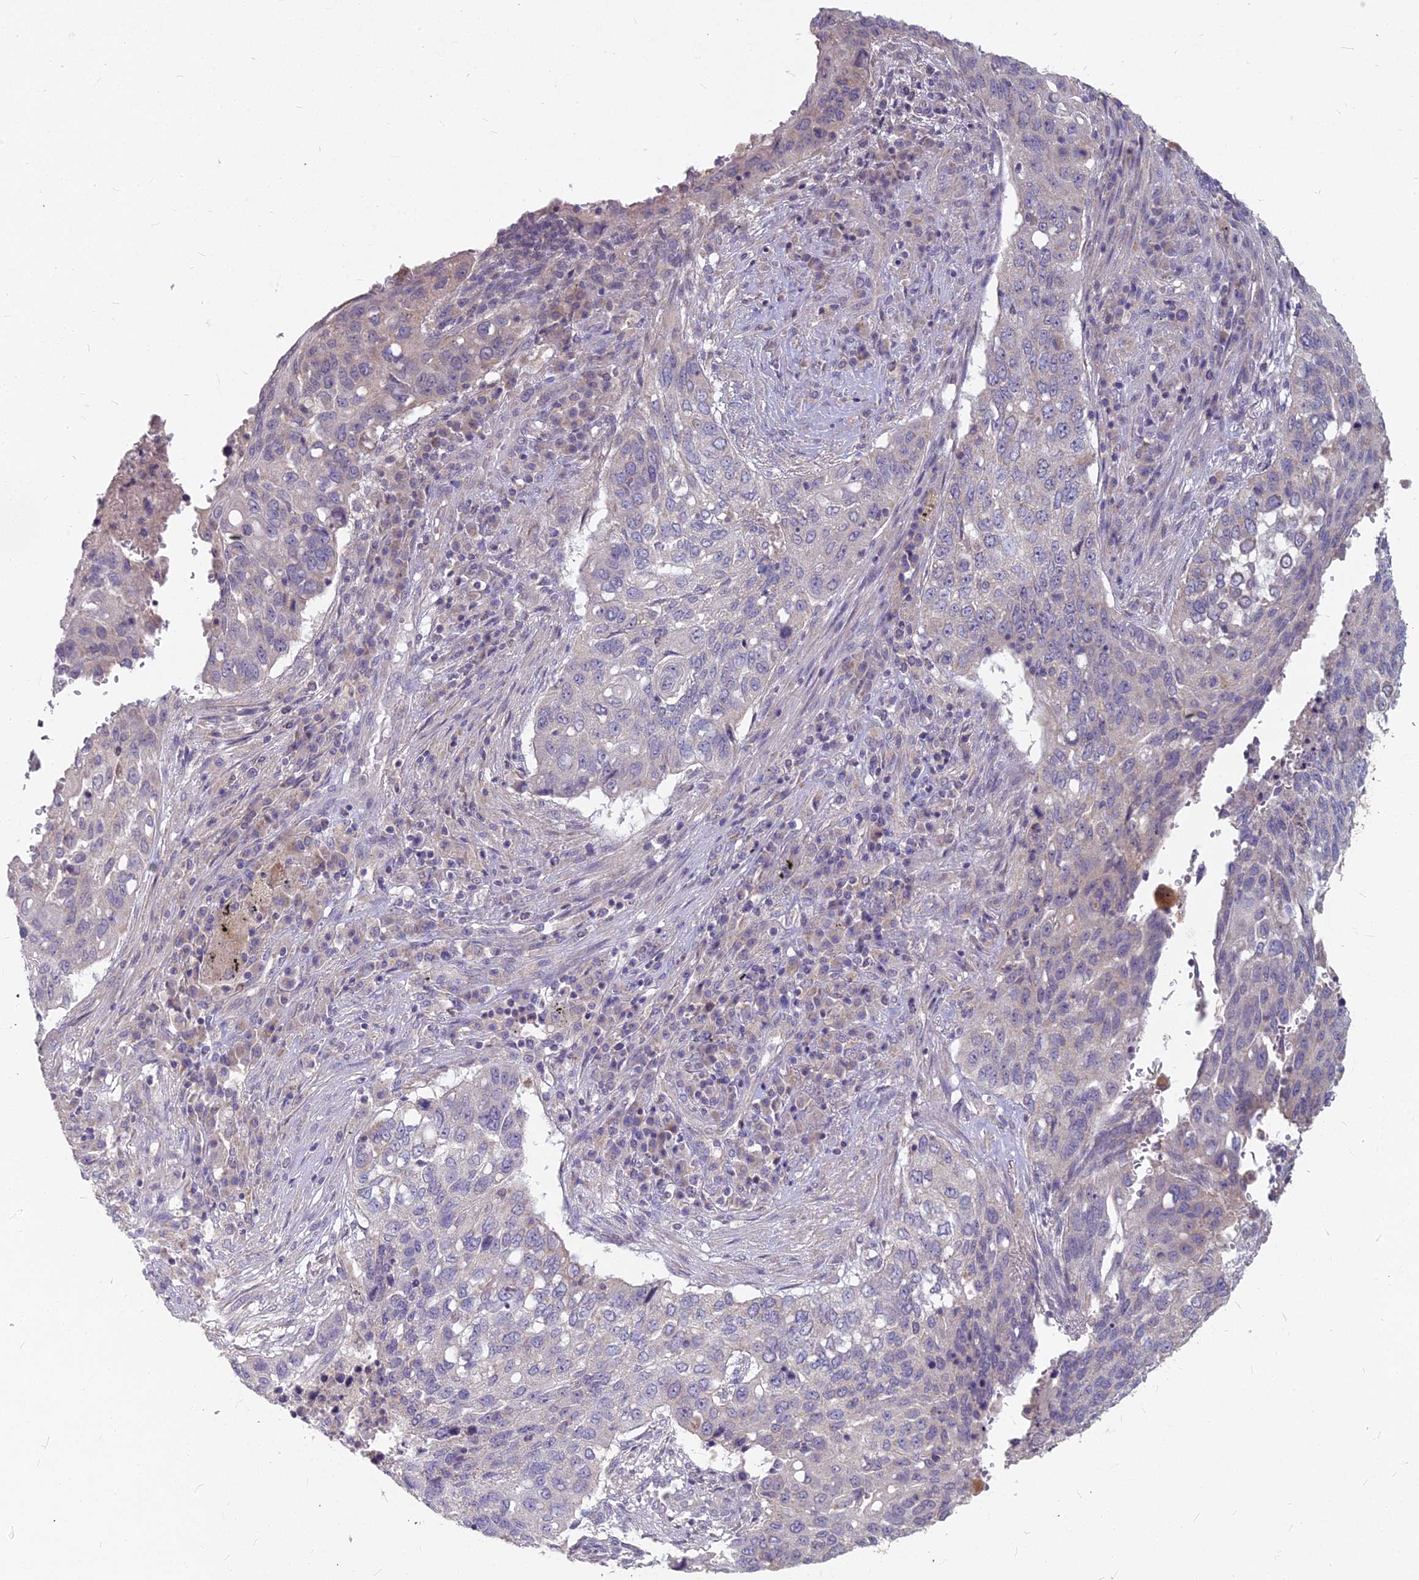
{"staining": {"intensity": "negative", "quantity": "none", "location": "none"}, "tissue": "lung cancer", "cell_type": "Tumor cells", "image_type": "cancer", "snomed": [{"axis": "morphology", "description": "Squamous cell carcinoma, NOS"}, {"axis": "topography", "description": "Lung"}], "caption": "An immunohistochemistry (IHC) photomicrograph of squamous cell carcinoma (lung) is shown. There is no staining in tumor cells of squamous cell carcinoma (lung).", "gene": "MICU2", "patient": {"sex": "female", "age": 63}}